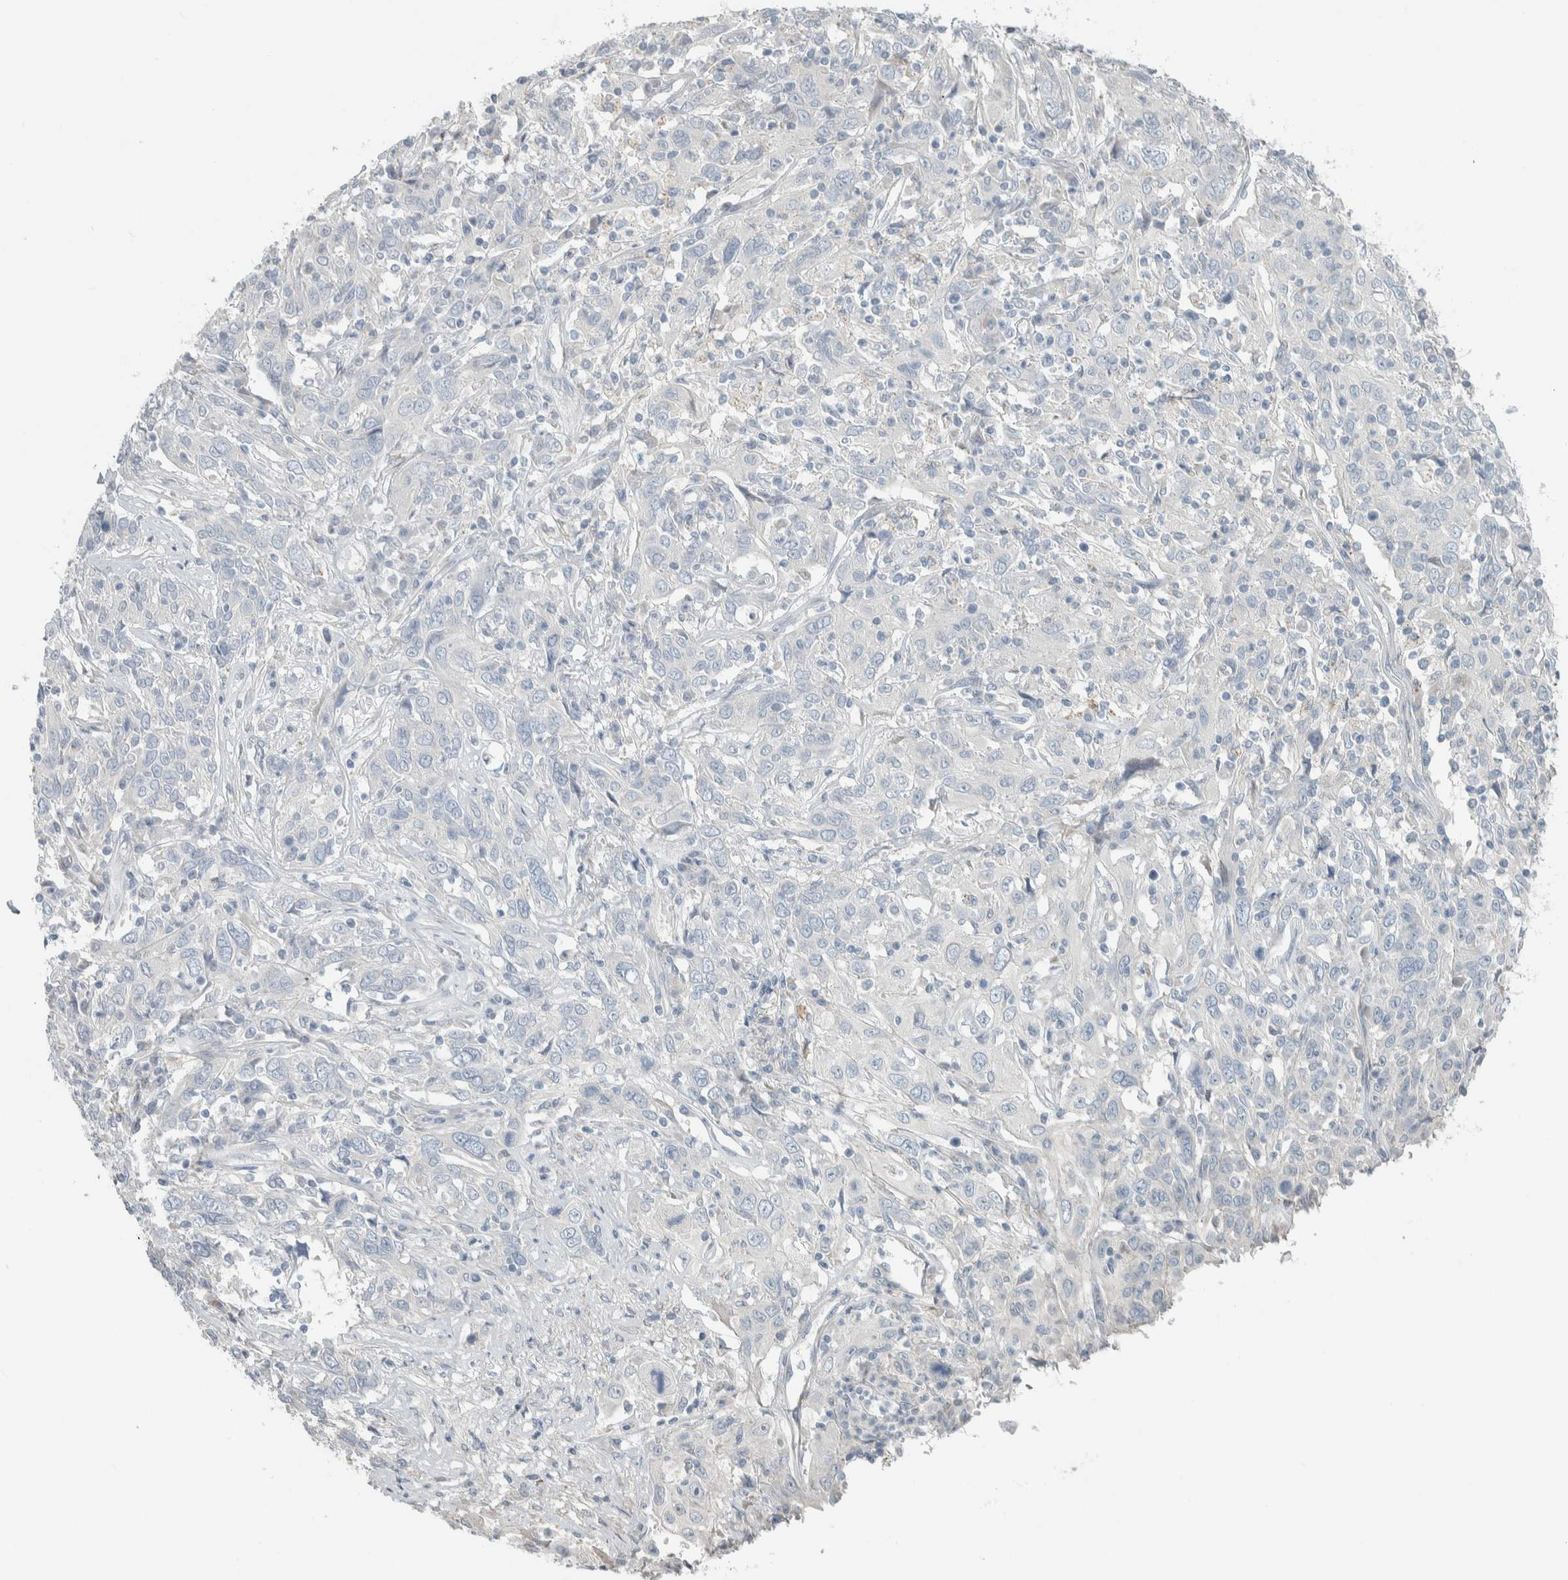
{"staining": {"intensity": "negative", "quantity": "none", "location": "none"}, "tissue": "cervical cancer", "cell_type": "Tumor cells", "image_type": "cancer", "snomed": [{"axis": "morphology", "description": "Squamous cell carcinoma, NOS"}, {"axis": "topography", "description": "Cervix"}], "caption": "An IHC image of cervical squamous cell carcinoma is shown. There is no staining in tumor cells of cervical squamous cell carcinoma.", "gene": "HGS", "patient": {"sex": "female", "age": 46}}